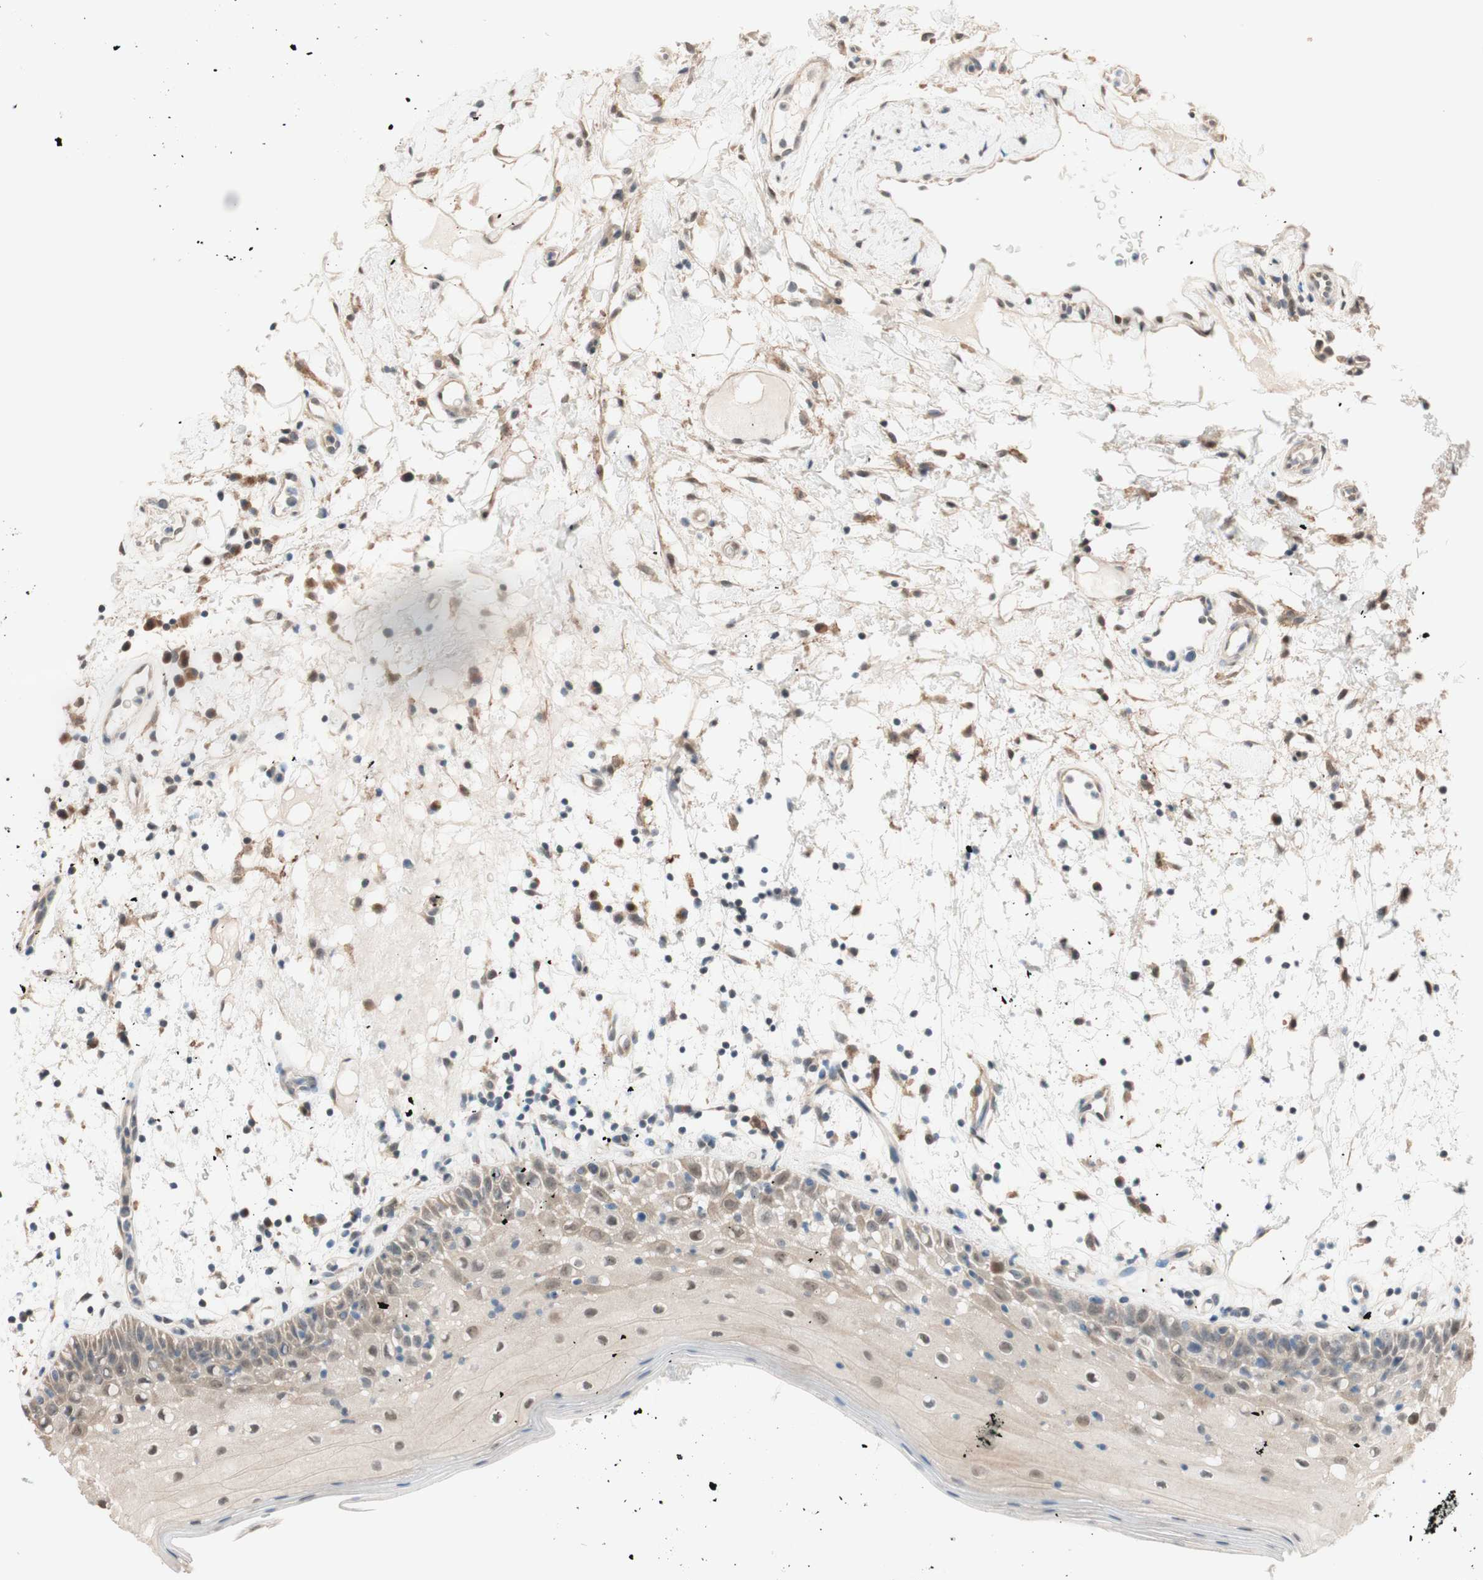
{"staining": {"intensity": "strong", "quantity": "<25%", "location": "cytoplasmic/membranous"}, "tissue": "oral mucosa", "cell_type": "Squamous epithelial cells", "image_type": "normal", "snomed": [{"axis": "morphology", "description": "Normal tissue, NOS"}, {"axis": "morphology", "description": "Squamous cell carcinoma, NOS"}, {"axis": "topography", "description": "Skeletal muscle"}, {"axis": "topography", "description": "Oral tissue"}], "caption": "A high-resolution photomicrograph shows IHC staining of unremarkable oral mucosa, which reveals strong cytoplasmic/membranous expression in about <25% of squamous epithelial cells. (IHC, brightfield microscopy, high magnification).", "gene": "CCNC", "patient": {"sex": "male", "age": 71}}